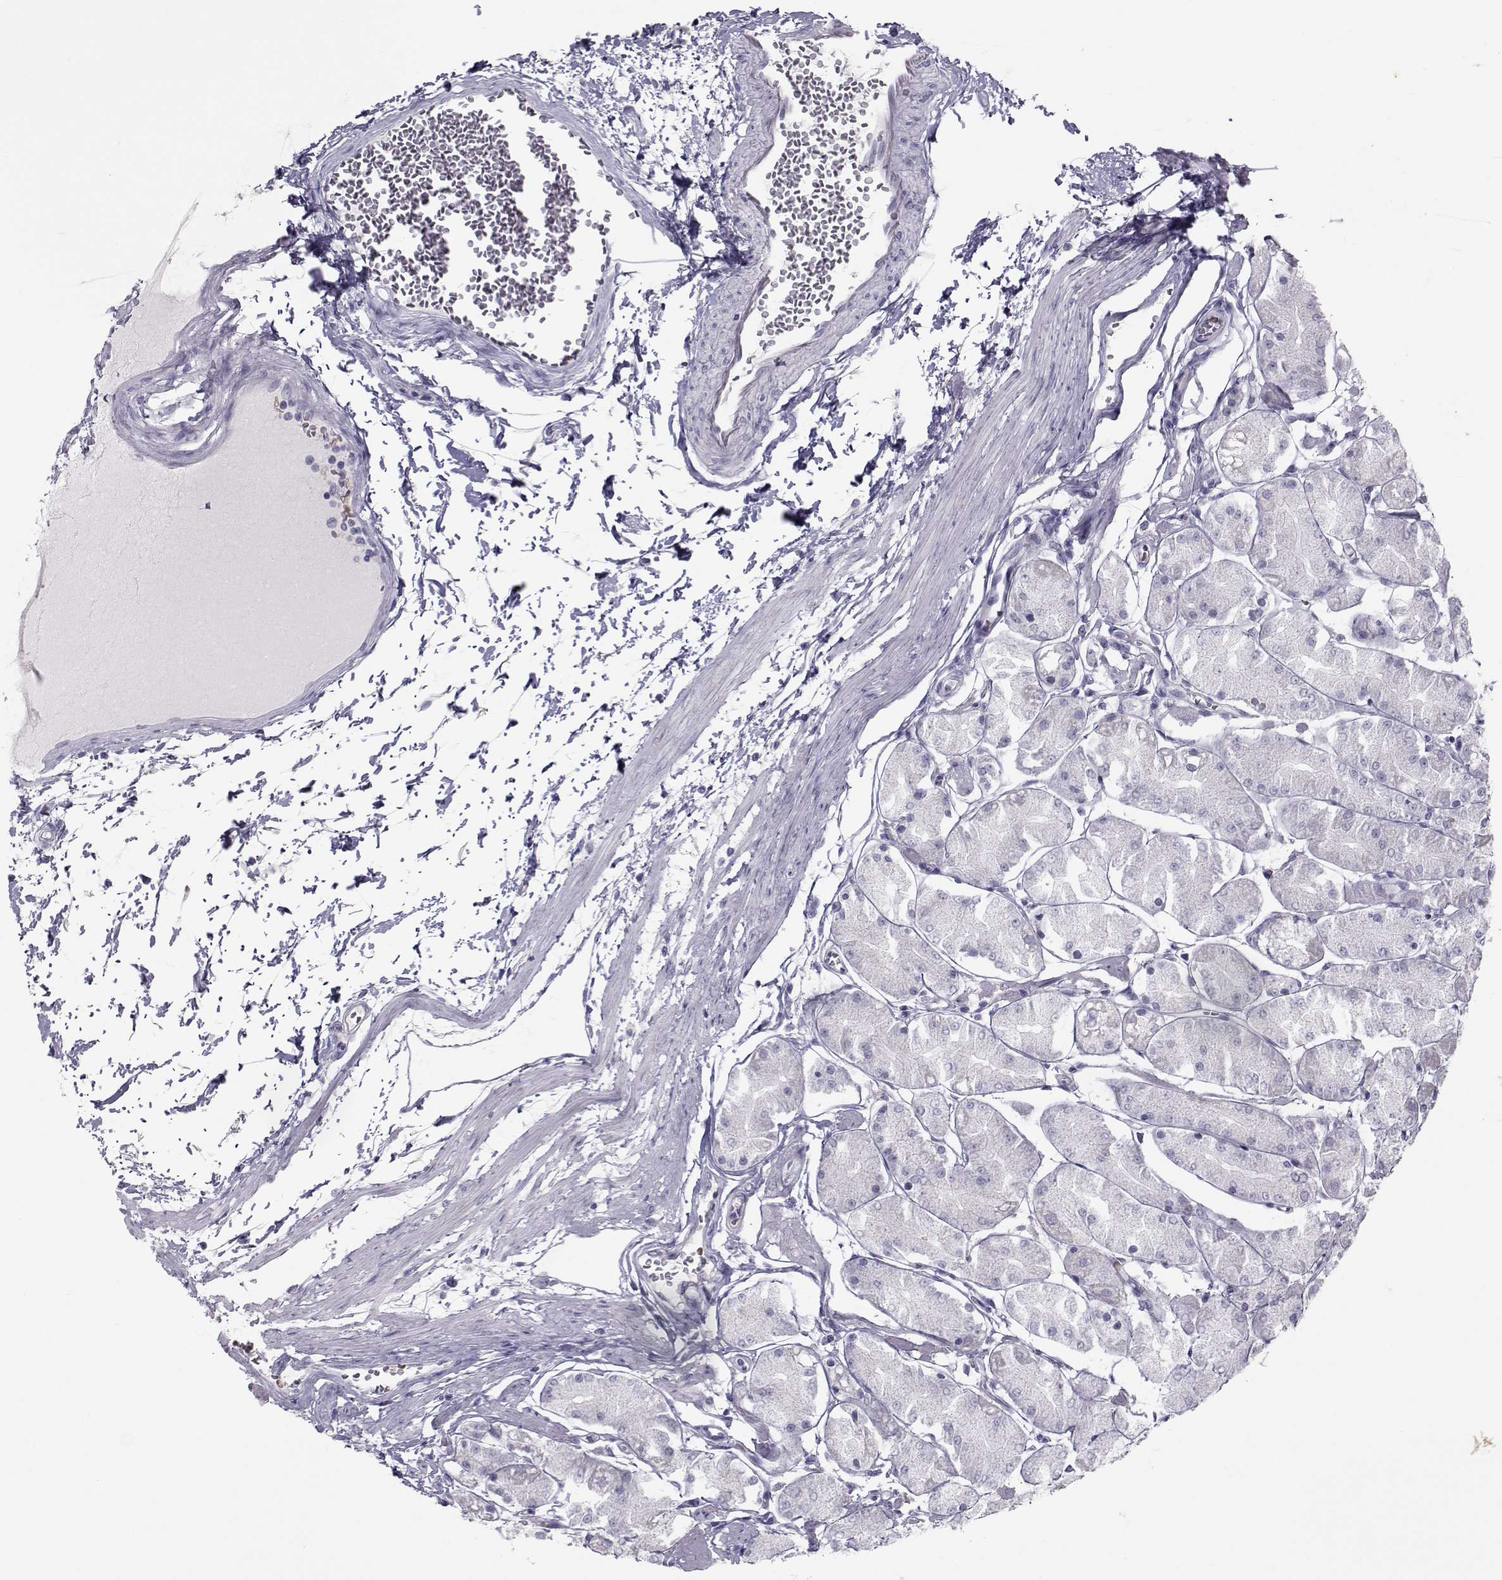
{"staining": {"intensity": "negative", "quantity": "none", "location": "none"}, "tissue": "stomach", "cell_type": "Glandular cells", "image_type": "normal", "snomed": [{"axis": "morphology", "description": "Normal tissue, NOS"}, {"axis": "topography", "description": "Stomach, upper"}], "caption": "DAB immunohistochemical staining of unremarkable human stomach exhibits no significant expression in glandular cells.", "gene": "GARIN3", "patient": {"sex": "male", "age": 60}}